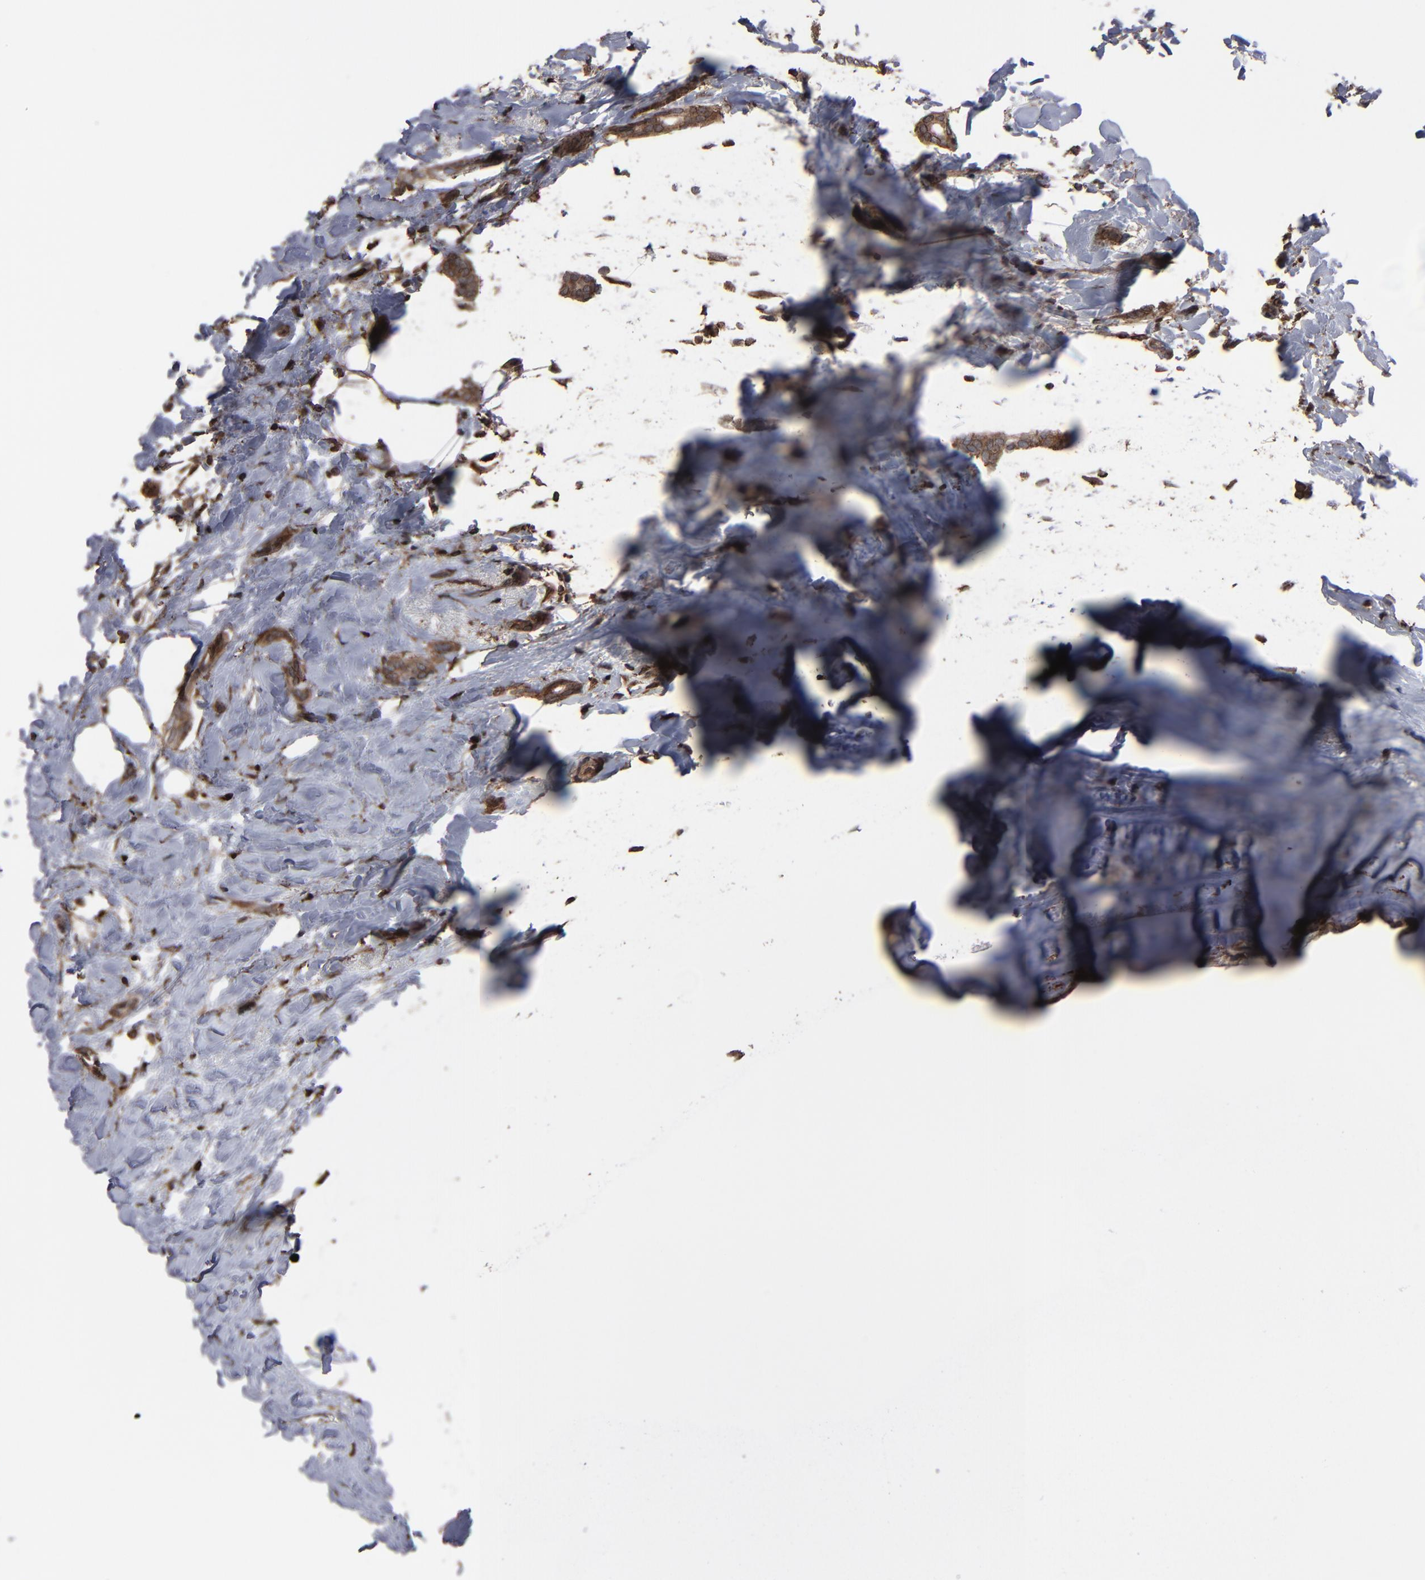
{"staining": {"intensity": "strong", "quantity": ">75%", "location": "cytoplasmic/membranous,nuclear"}, "tissue": "breast cancer", "cell_type": "Tumor cells", "image_type": "cancer", "snomed": [{"axis": "morphology", "description": "Duct carcinoma"}, {"axis": "topography", "description": "Breast"}], "caption": "Immunohistochemical staining of human infiltrating ductal carcinoma (breast) displays strong cytoplasmic/membranous and nuclear protein expression in approximately >75% of tumor cells.", "gene": "KIAA2026", "patient": {"sex": "female", "age": 54}}